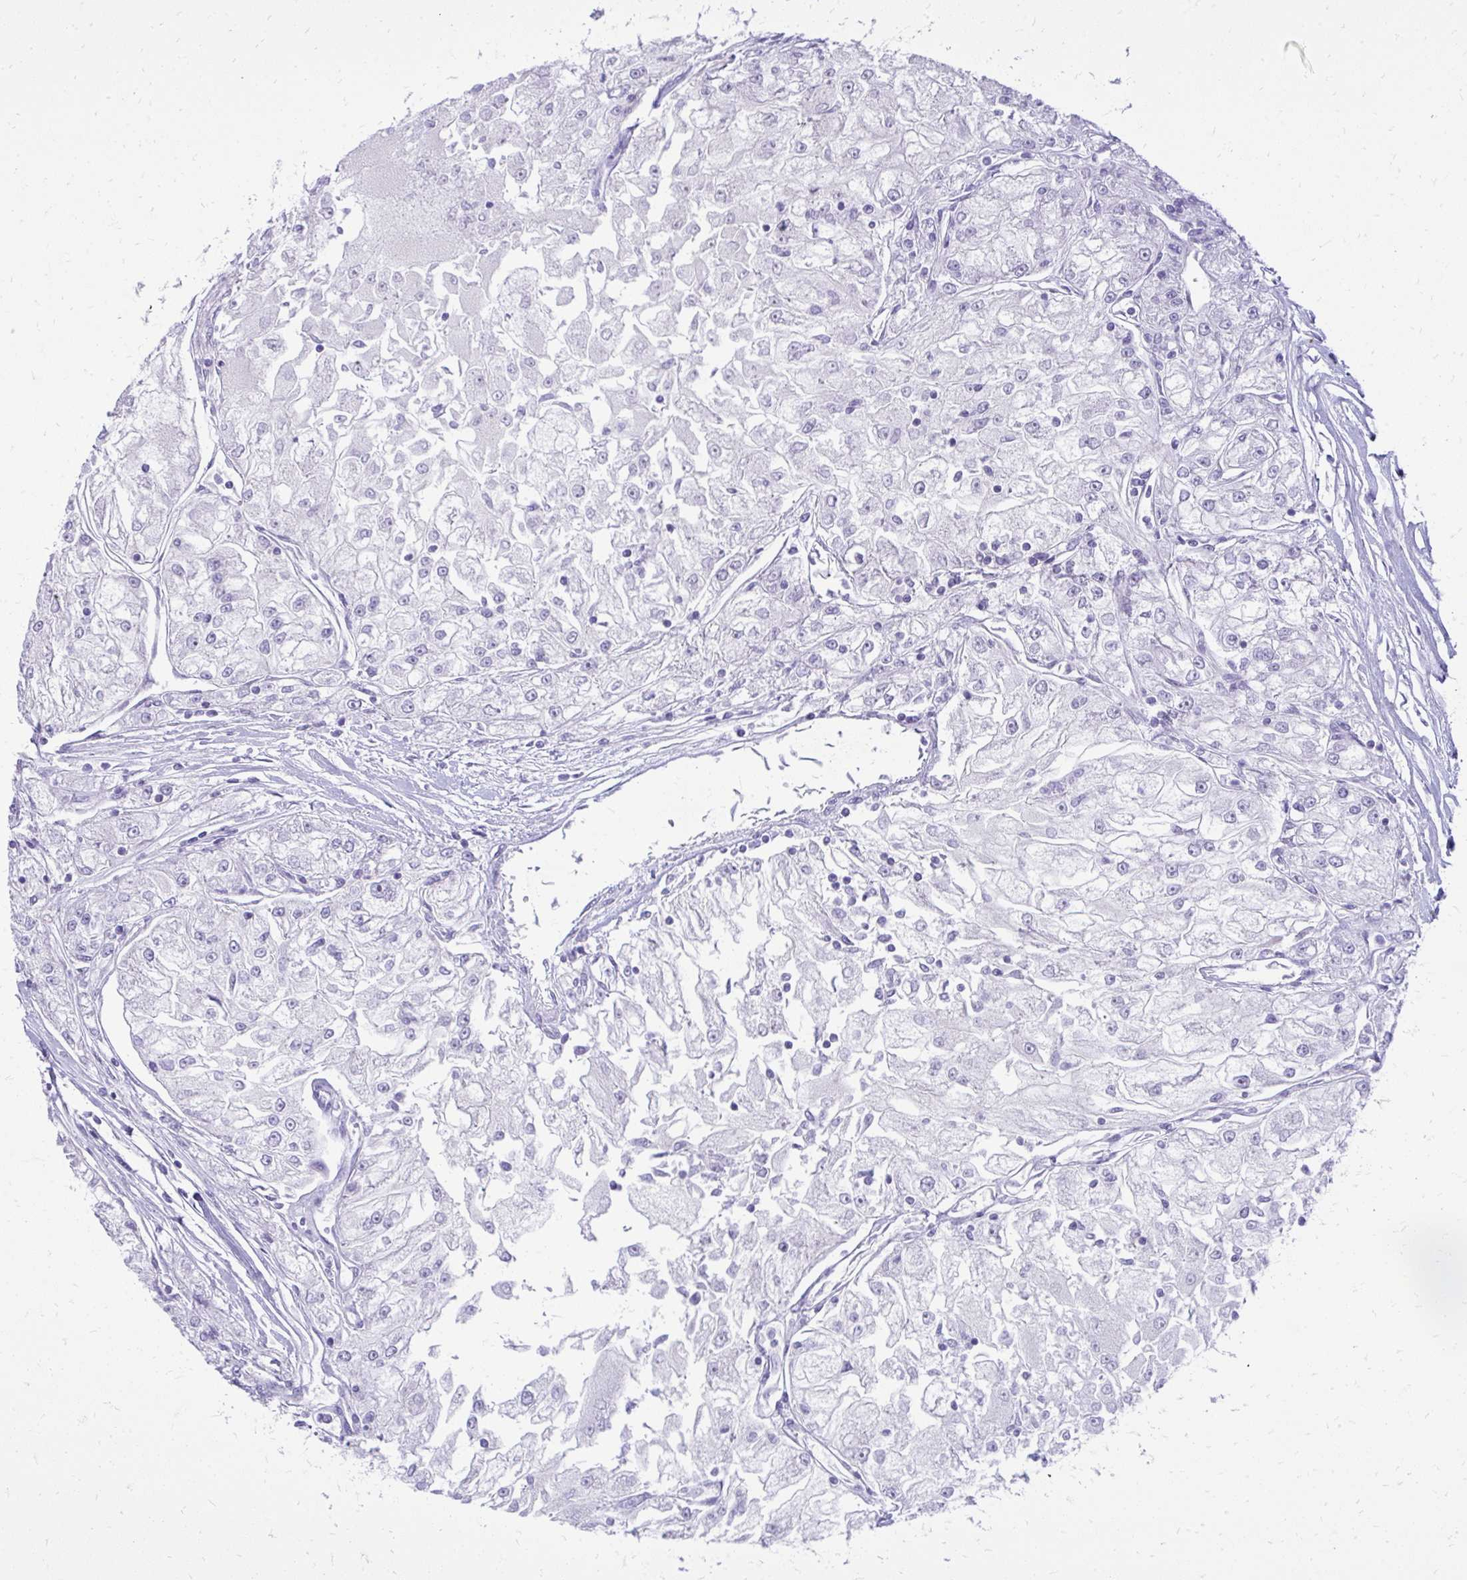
{"staining": {"intensity": "negative", "quantity": "none", "location": "none"}, "tissue": "renal cancer", "cell_type": "Tumor cells", "image_type": "cancer", "snomed": [{"axis": "morphology", "description": "Adenocarcinoma, NOS"}, {"axis": "topography", "description": "Kidney"}], "caption": "Immunohistochemical staining of adenocarcinoma (renal) shows no significant positivity in tumor cells.", "gene": "GPRIN3", "patient": {"sex": "female", "age": 72}}